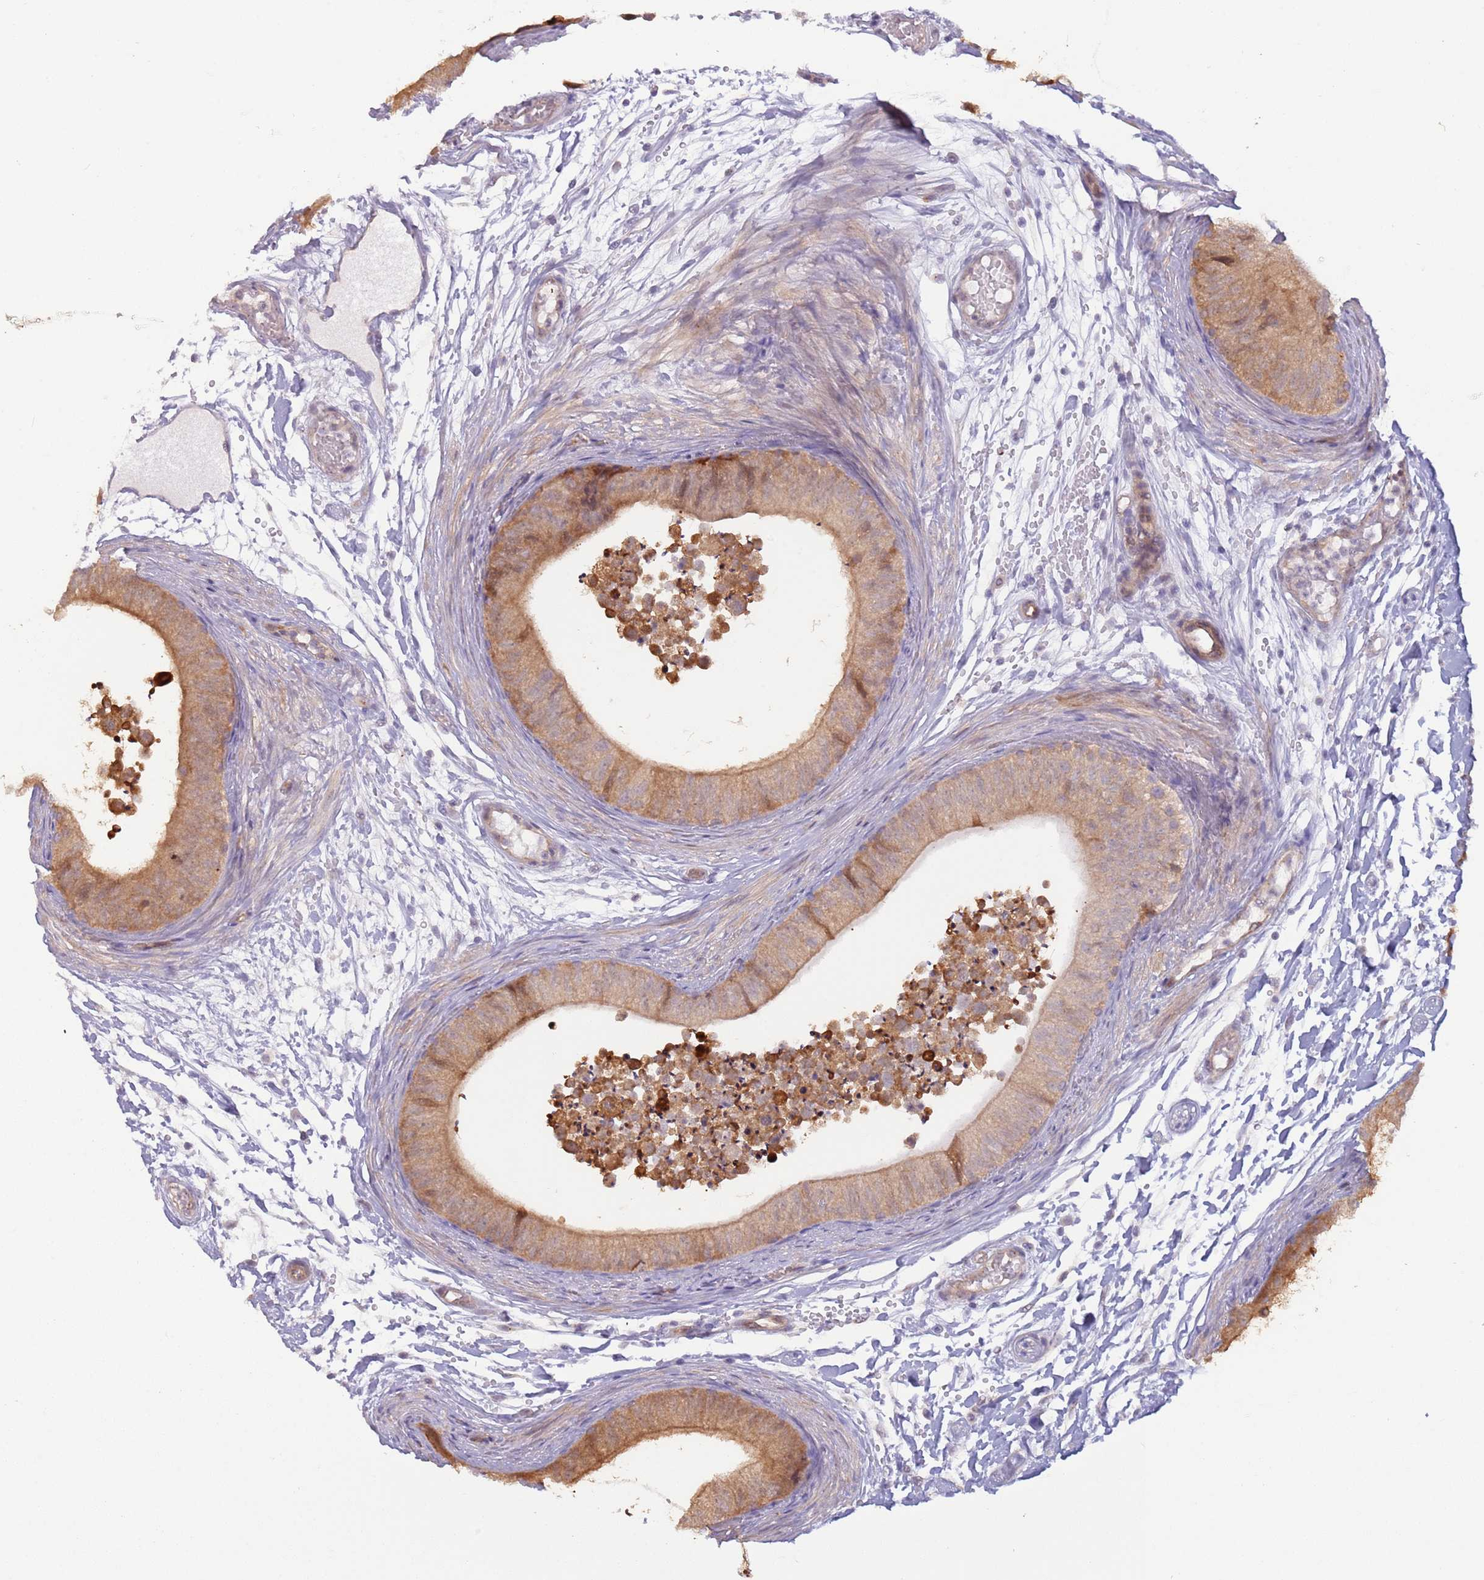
{"staining": {"intensity": "moderate", "quantity": ">75%", "location": "cytoplasmic/membranous"}, "tissue": "epididymis", "cell_type": "Glandular cells", "image_type": "normal", "snomed": [{"axis": "morphology", "description": "Normal tissue, NOS"}, {"axis": "topography", "description": "Epididymis"}], "caption": "Epididymis stained for a protein (brown) exhibits moderate cytoplasmic/membranous positive expression in about >75% of glandular cells.", "gene": "LDHD", "patient": {"sex": "male", "age": 15}}